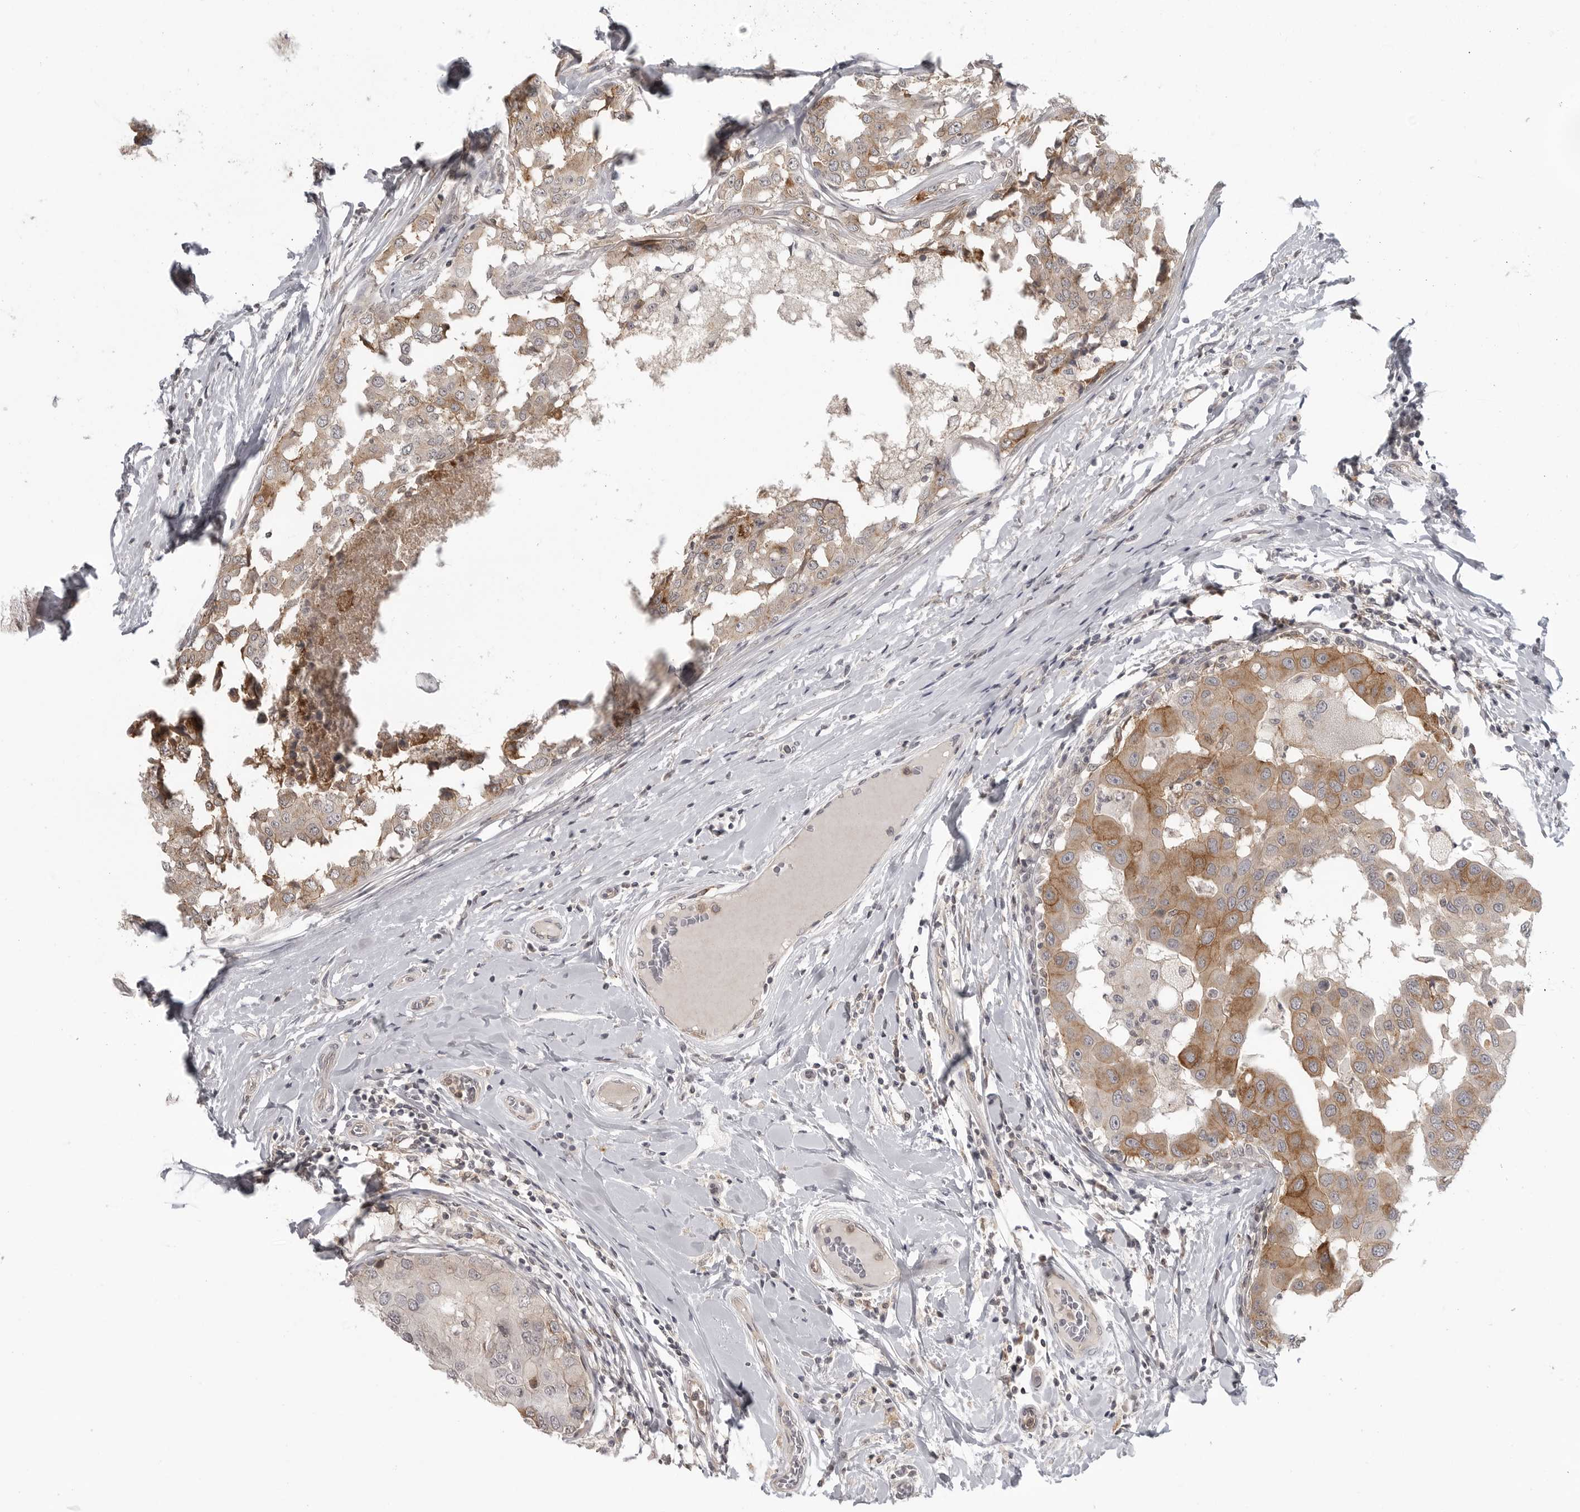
{"staining": {"intensity": "weak", "quantity": "25%-75%", "location": "cytoplasmic/membranous"}, "tissue": "breast cancer", "cell_type": "Tumor cells", "image_type": "cancer", "snomed": [{"axis": "morphology", "description": "Duct carcinoma"}, {"axis": "topography", "description": "Breast"}], "caption": "The histopathology image demonstrates immunohistochemical staining of breast cancer (invasive ductal carcinoma). There is weak cytoplasmic/membranous expression is identified in approximately 25%-75% of tumor cells.", "gene": "IFNGR1", "patient": {"sex": "female", "age": 27}}